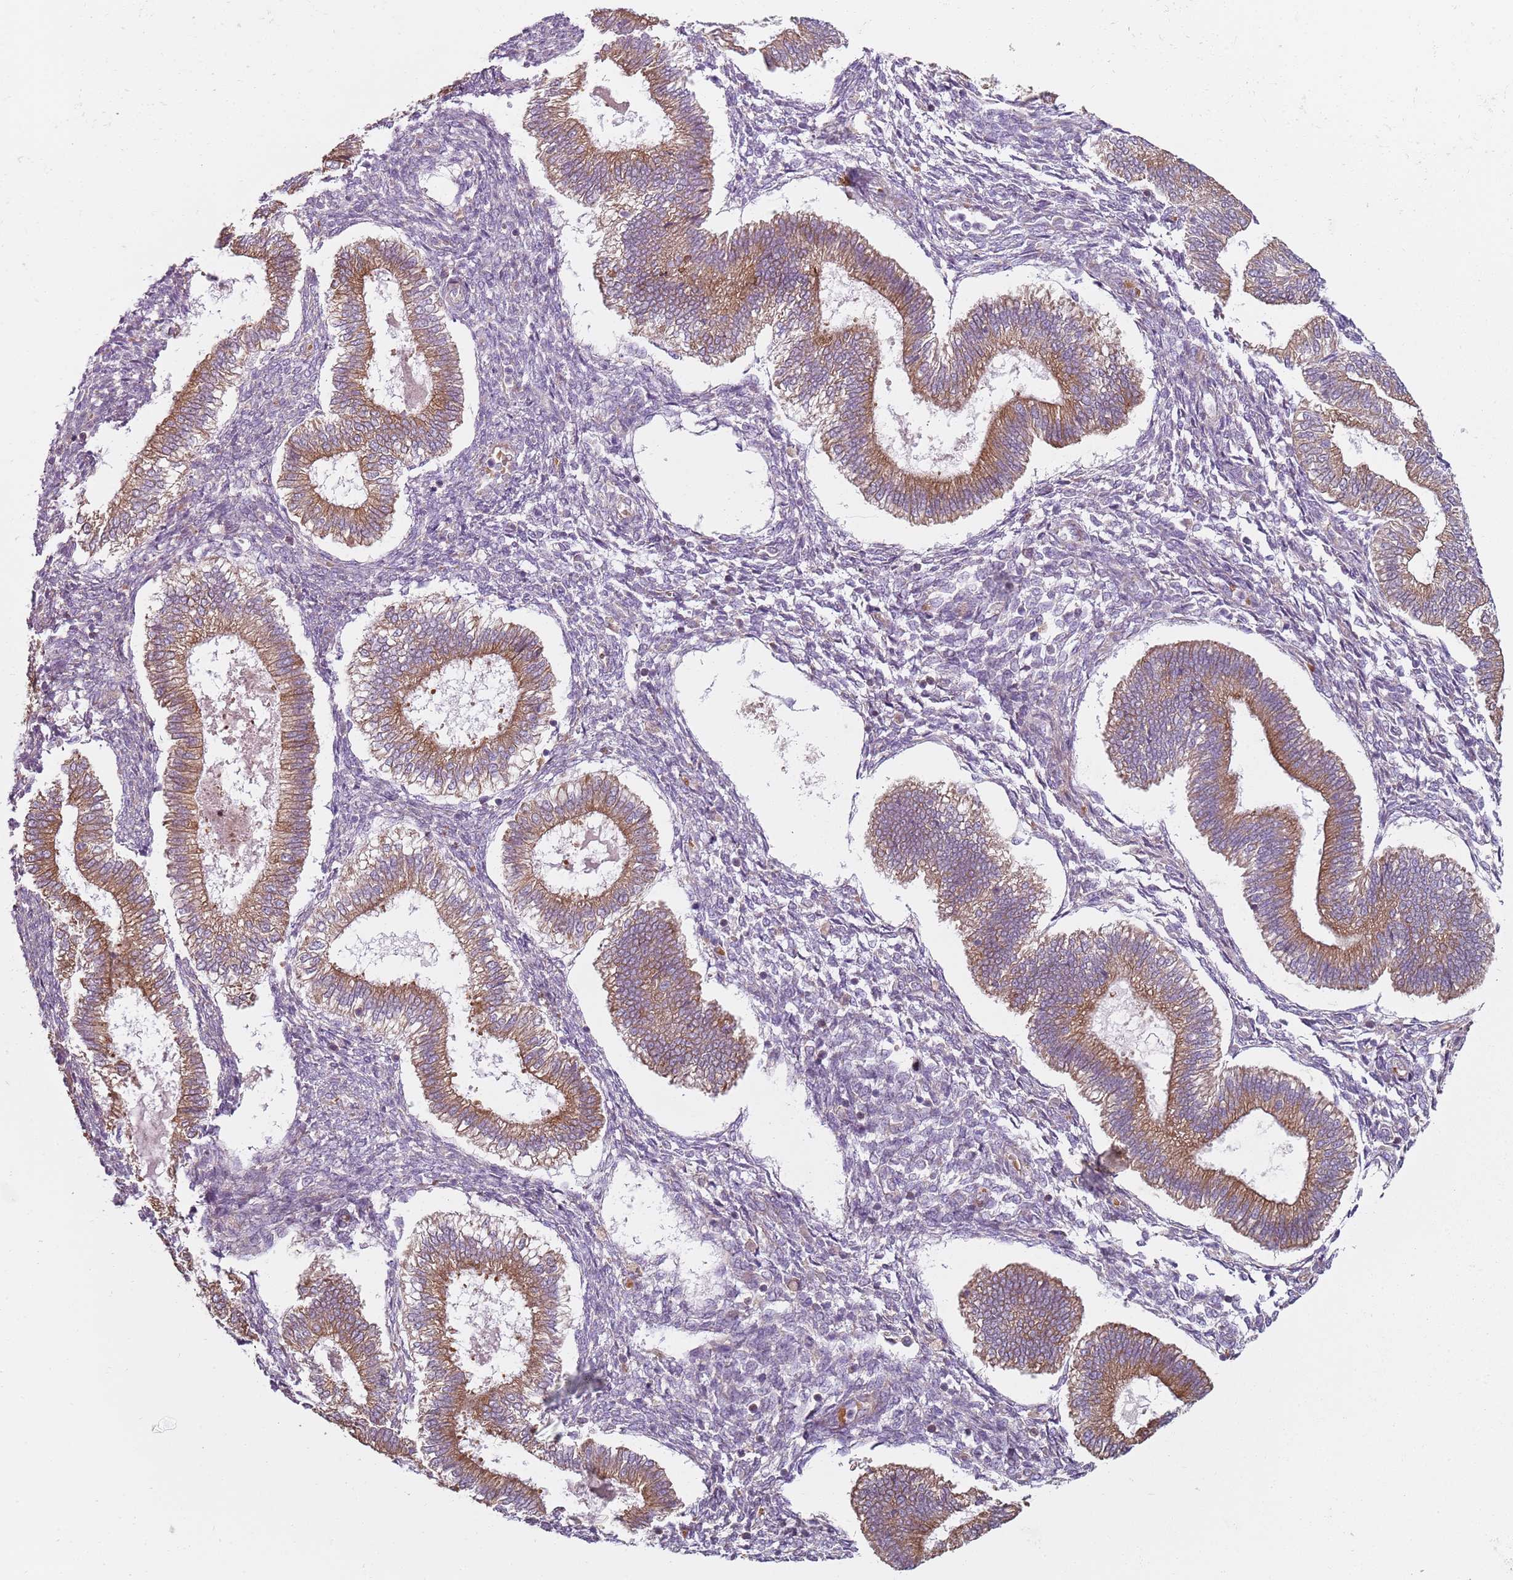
{"staining": {"intensity": "moderate", "quantity": "<25%", "location": "cytoplasmic/membranous"}, "tissue": "endometrium", "cell_type": "Cells in endometrial stroma", "image_type": "normal", "snomed": [{"axis": "morphology", "description": "Normal tissue, NOS"}, {"axis": "topography", "description": "Endometrium"}], "caption": "IHC of unremarkable human endometrium shows low levels of moderate cytoplasmic/membranous positivity in about <25% of cells in endometrial stroma.", "gene": "SPATA2", "patient": {"sex": "female", "age": 25}}